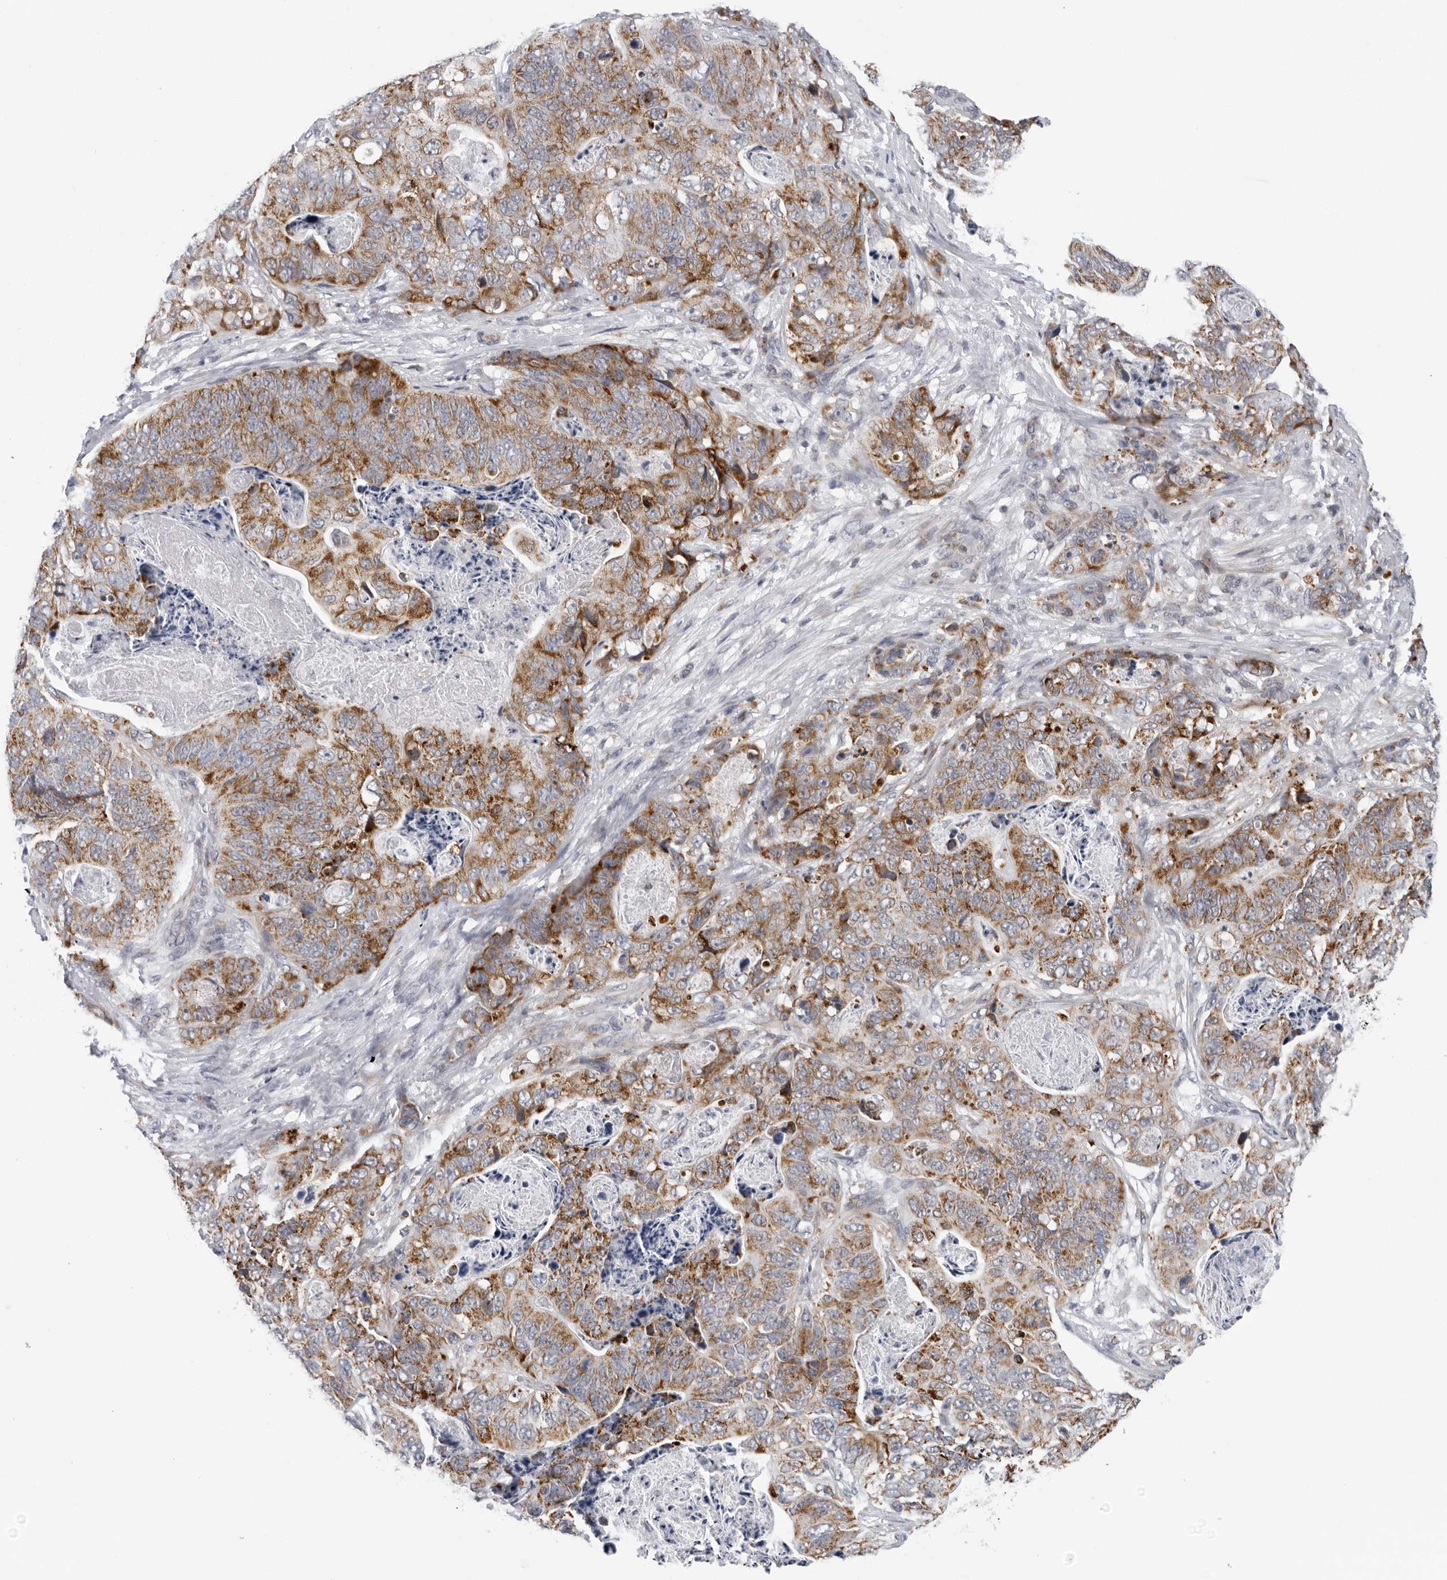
{"staining": {"intensity": "moderate", "quantity": ">75%", "location": "cytoplasmic/membranous"}, "tissue": "stomach cancer", "cell_type": "Tumor cells", "image_type": "cancer", "snomed": [{"axis": "morphology", "description": "Normal tissue, NOS"}, {"axis": "morphology", "description": "Adenocarcinoma, NOS"}, {"axis": "topography", "description": "Stomach"}], "caption": "IHC image of neoplastic tissue: stomach cancer stained using IHC exhibits medium levels of moderate protein expression localized specifically in the cytoplasmic/membranous of tumor cells, appearing as a cytoplasmic/membranous brown color.", "gene": "CPT2", "patient": {"sex": "female", "age": 89}}